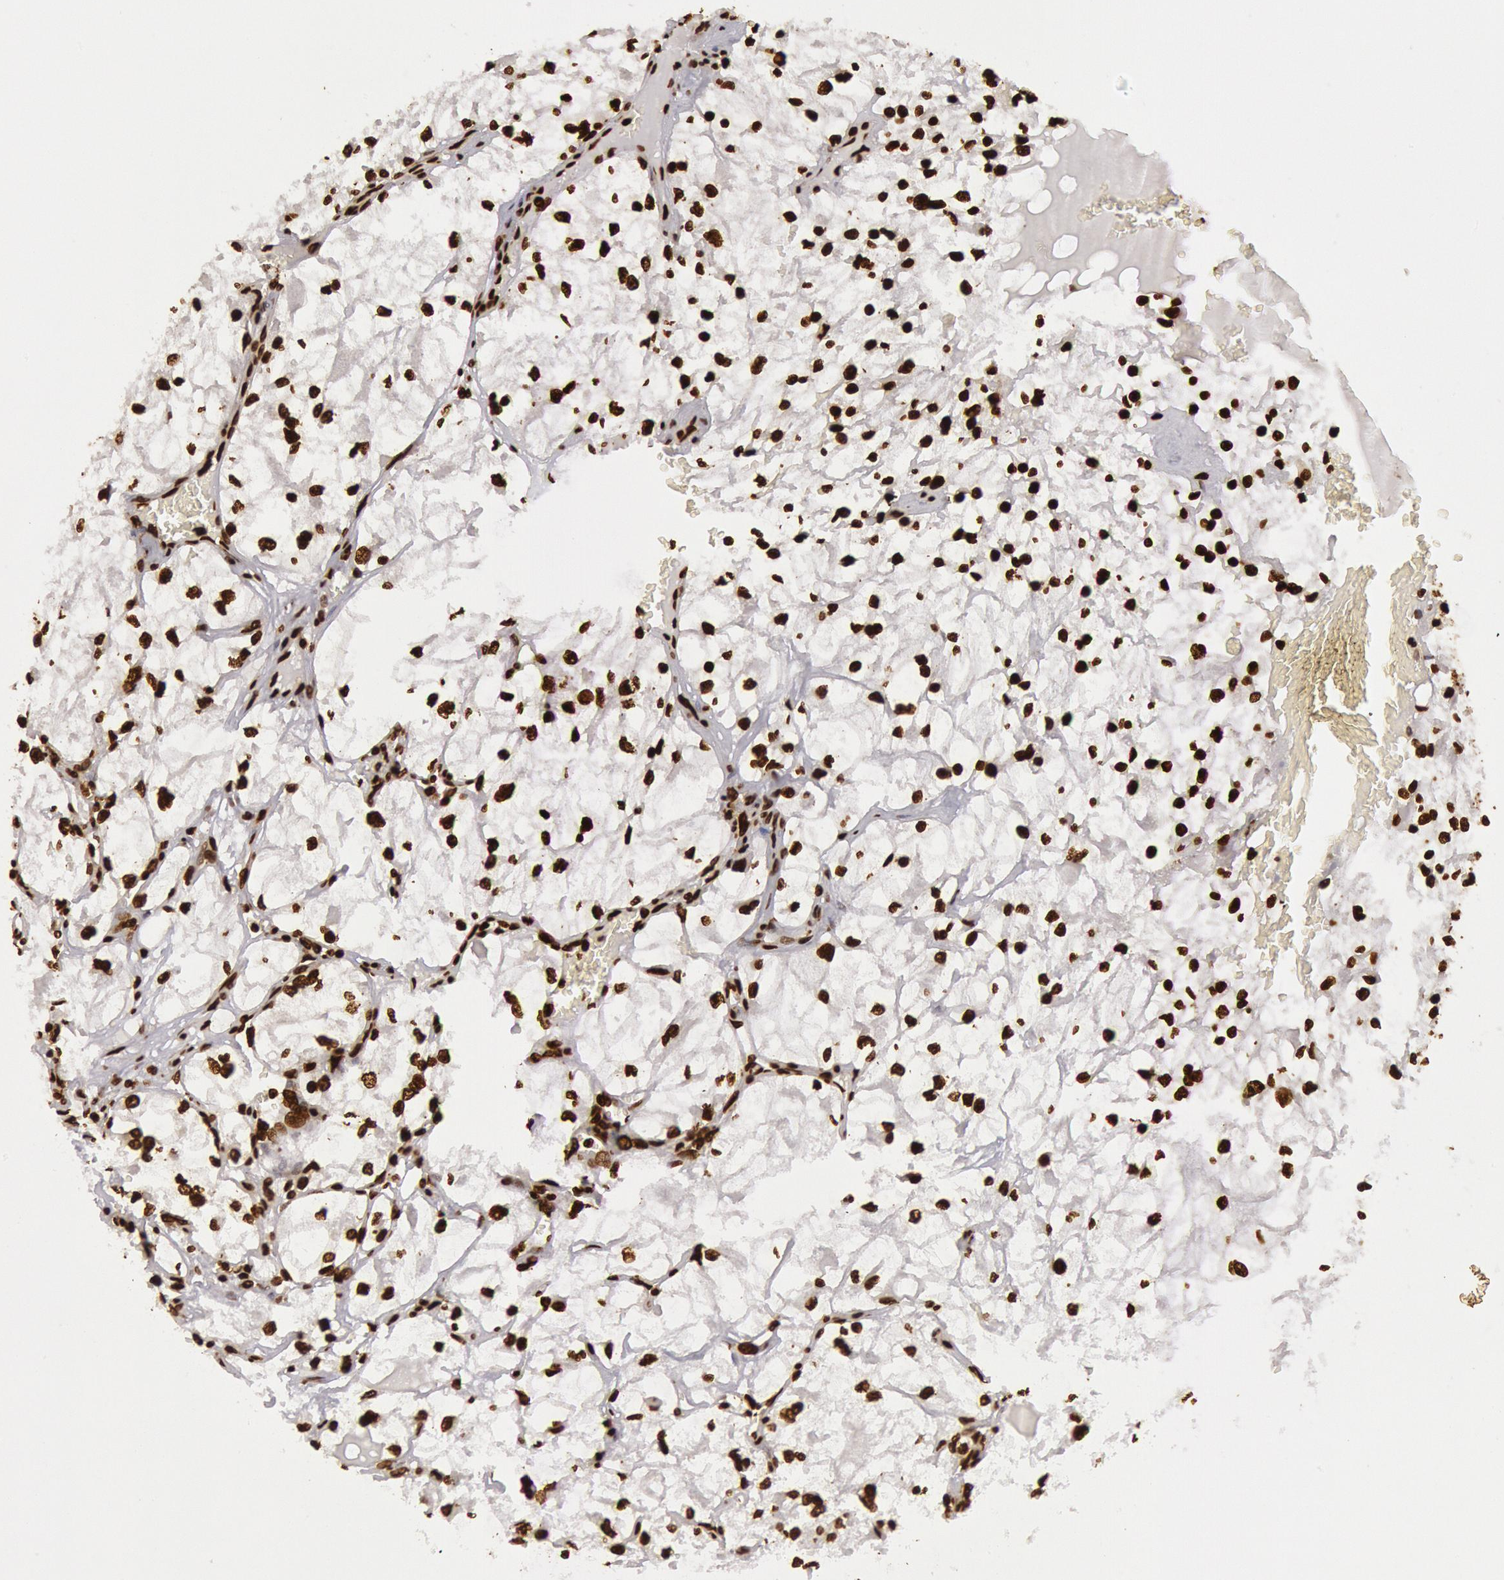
{"staining": {"intensity": "strong", "quantity": ">75%", "location": "nuclear"}, "tissue": "renal cancer", "cell_type": "Tumor cells", "image_type": "cancer", "snomed": [{"axis": "morphology", "description": "Adenocarcinoma, NOS"}, {"axis": "topography", "description": "Kidney"}], "caption": "A brown stain labels strong nuclear expression of a protein in renal adenocarcinoma tumor cells.", "gene": "H3-4", "patient": {"sex": "male", "age": 61}}